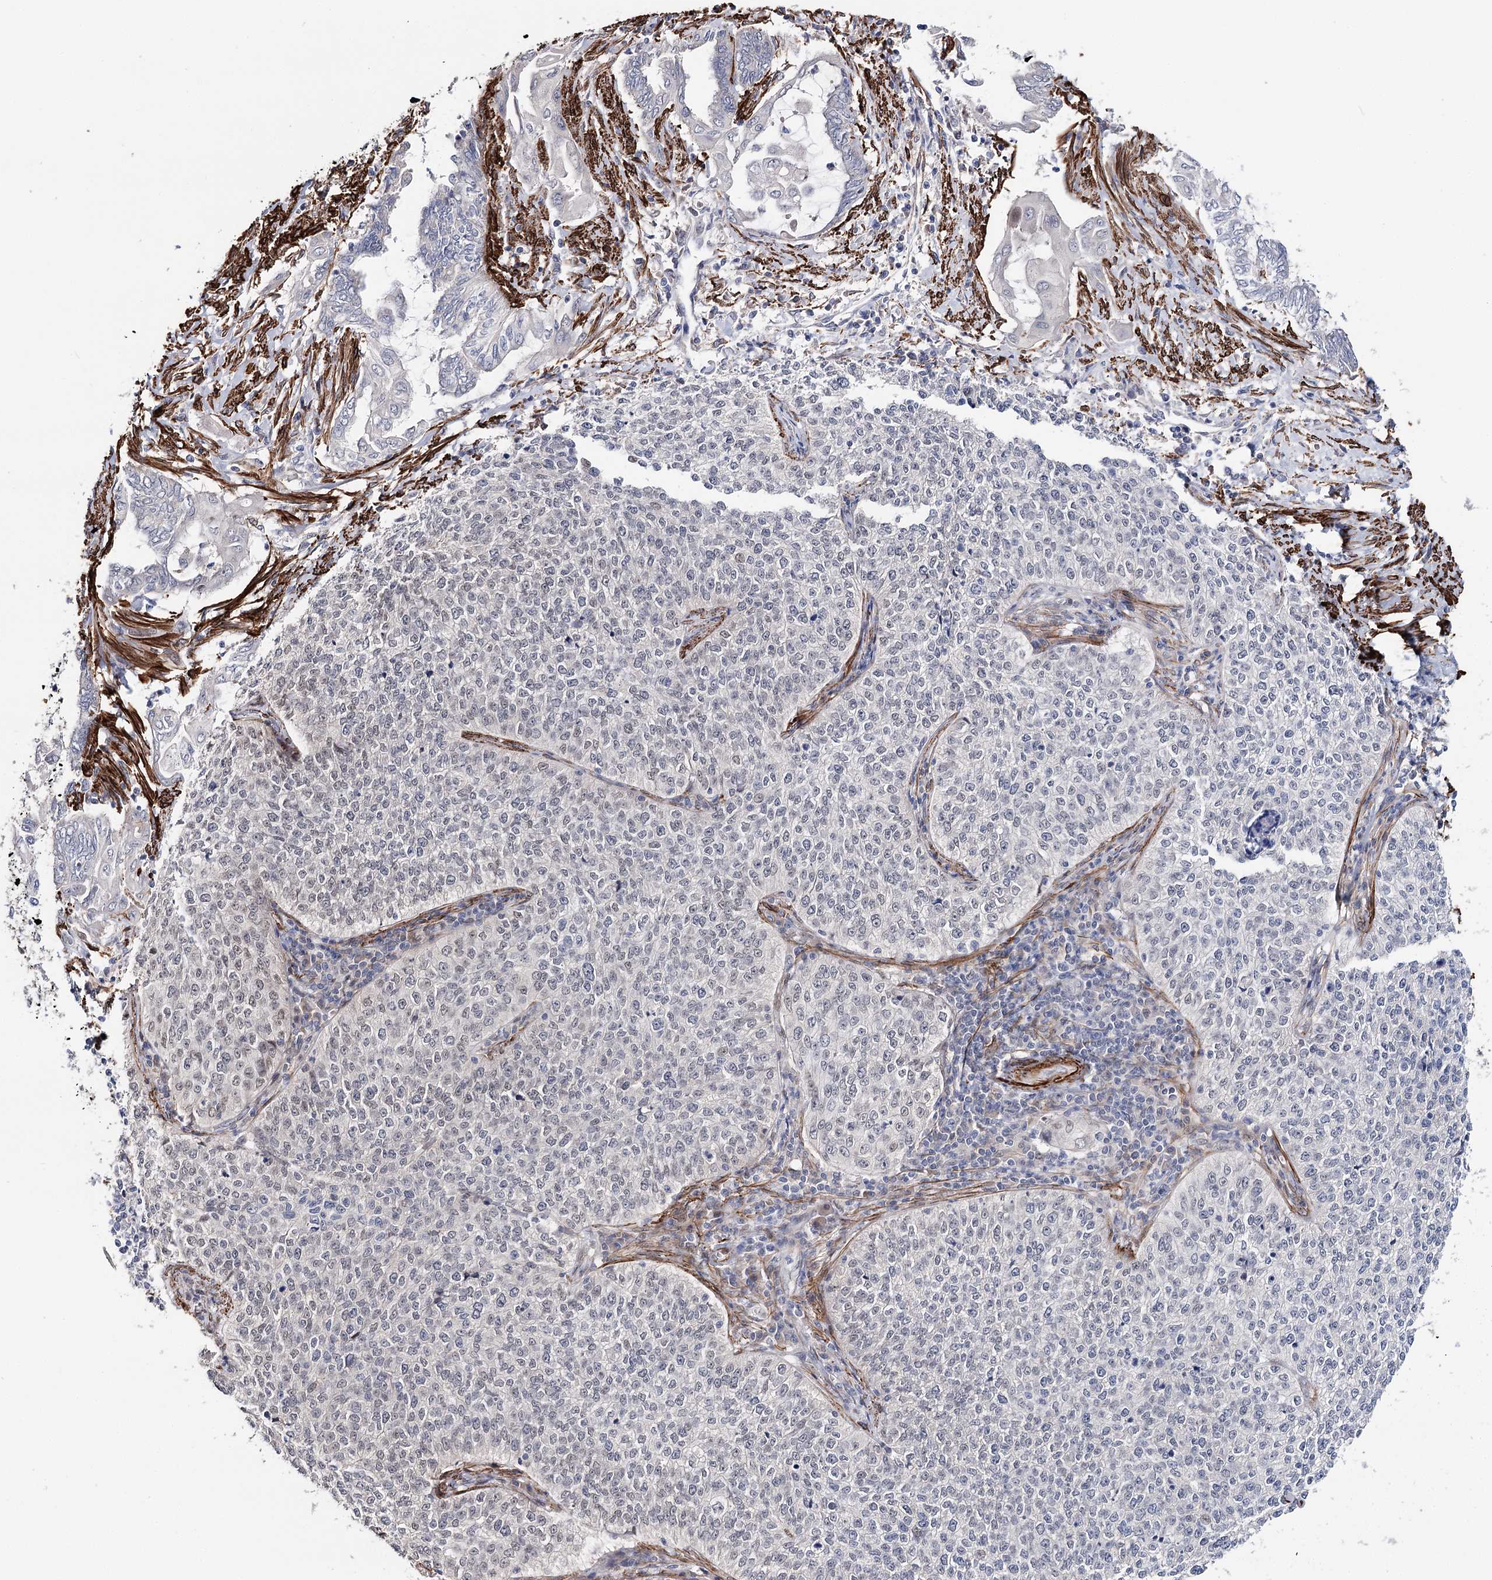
{"staining": {"intensity": "negative", "quantity": "none", "location": "none"}, "tissue": "cervical cancer", "cell_type": "Tumor cells", "image_type": "cancer", "snomed": [{"axis": "morphology", "description": "Squamous cell carcinoma, NOS"}, {"axis": "topography", "description": "Cervix"}], "caption": "Micrograph shows no protein positivity in tumor cells of cervical cancer (squamous cell carcinoma) tissue.", "gene": "CFAP46", "patient": {"sex": "female", "age": 35}}